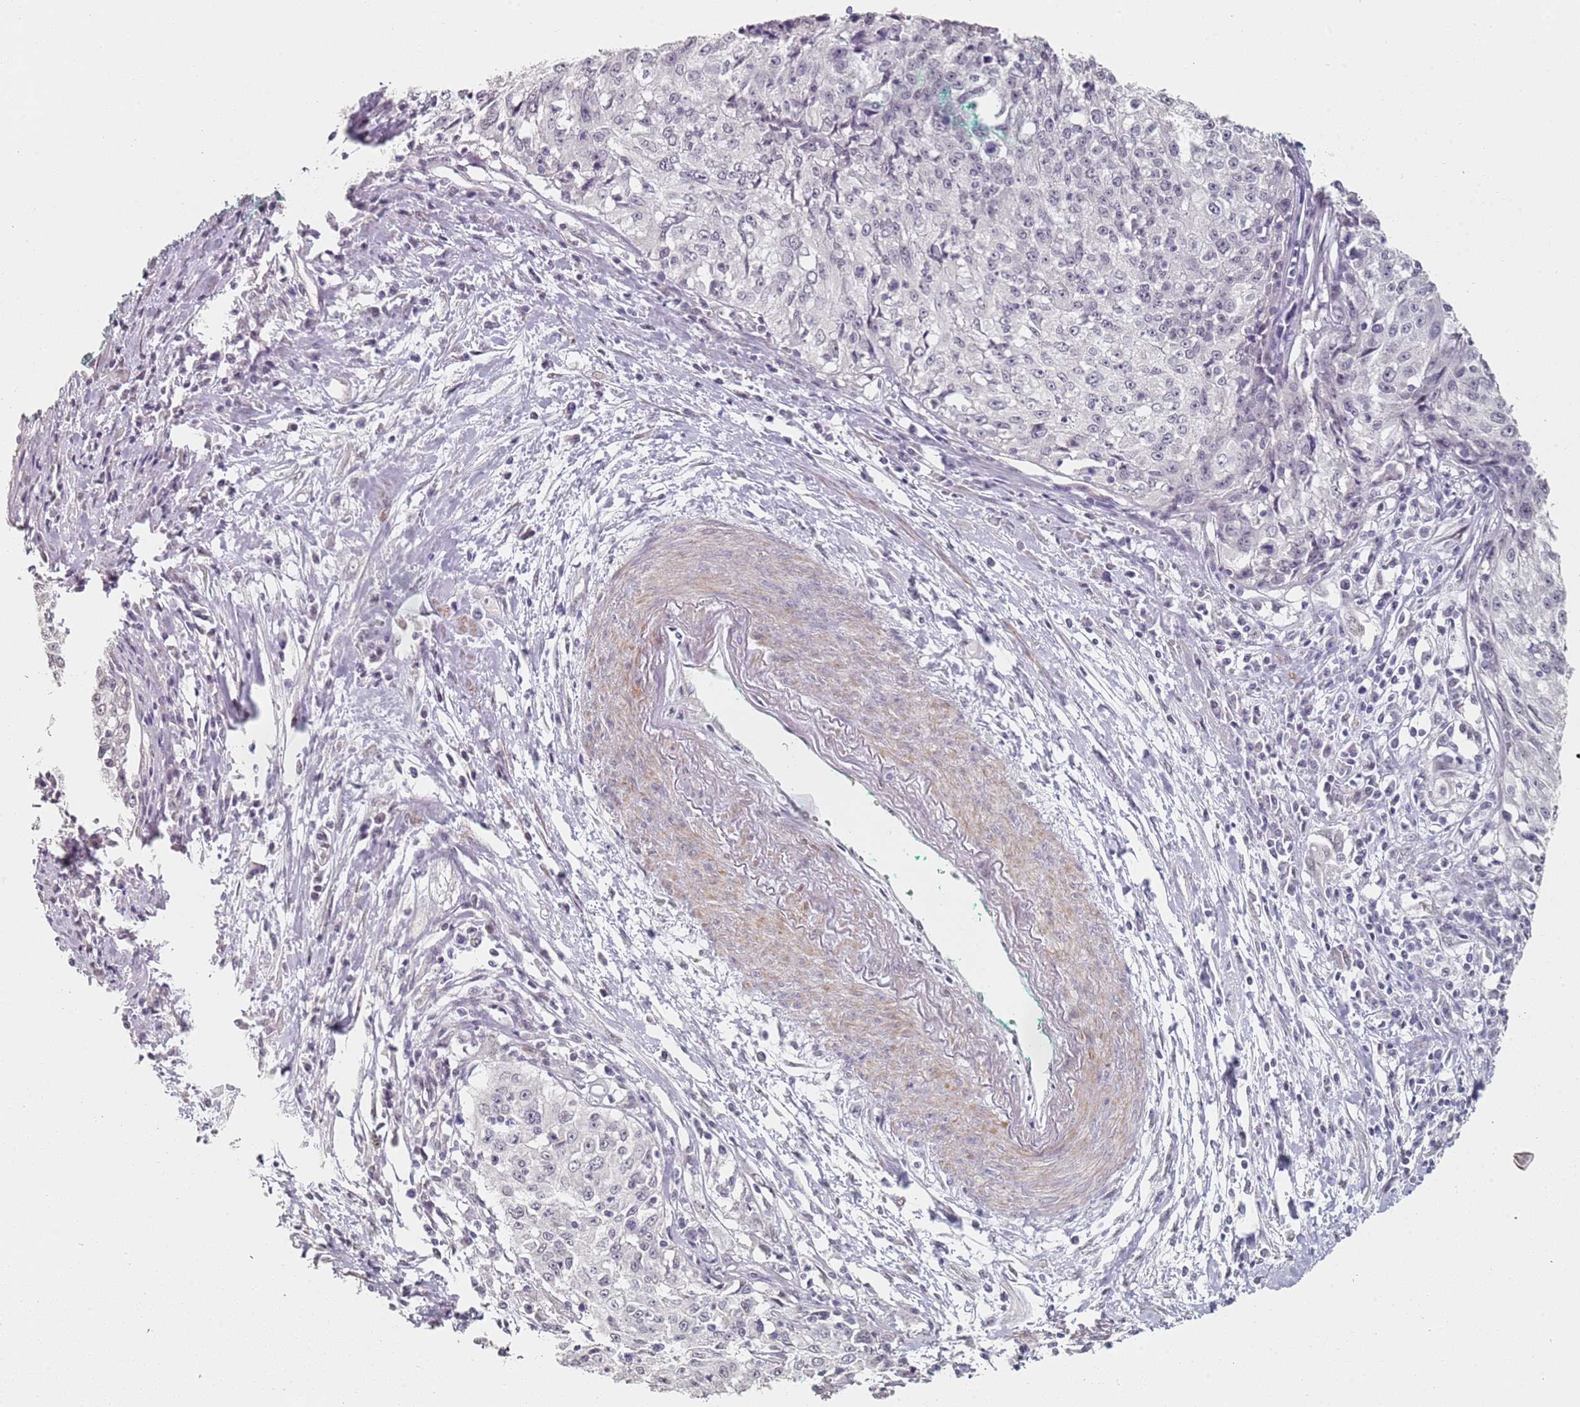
{"staining": {"intensity": "negative", "quantity": "none", "location": "none"}, "tissue": "cervical cancer", "cell_type": "Tumor cells", "image_type": "cancer", "snomed": [{"axis": "morphology", "description": "Squamous cell carcinoma, NOS"}, {"axis": "topography", "description": "Cervix"}], "caption": "High magnification brightfield microscopy of cervical cancer stained with DAB (3,3'-diaminobenzidine) (brown) and counterstained with hematoxylin (blue): tumor cells show no significant staining.", "gene": "DNAH11", "patient": {"sex": "female", "age": 57}}